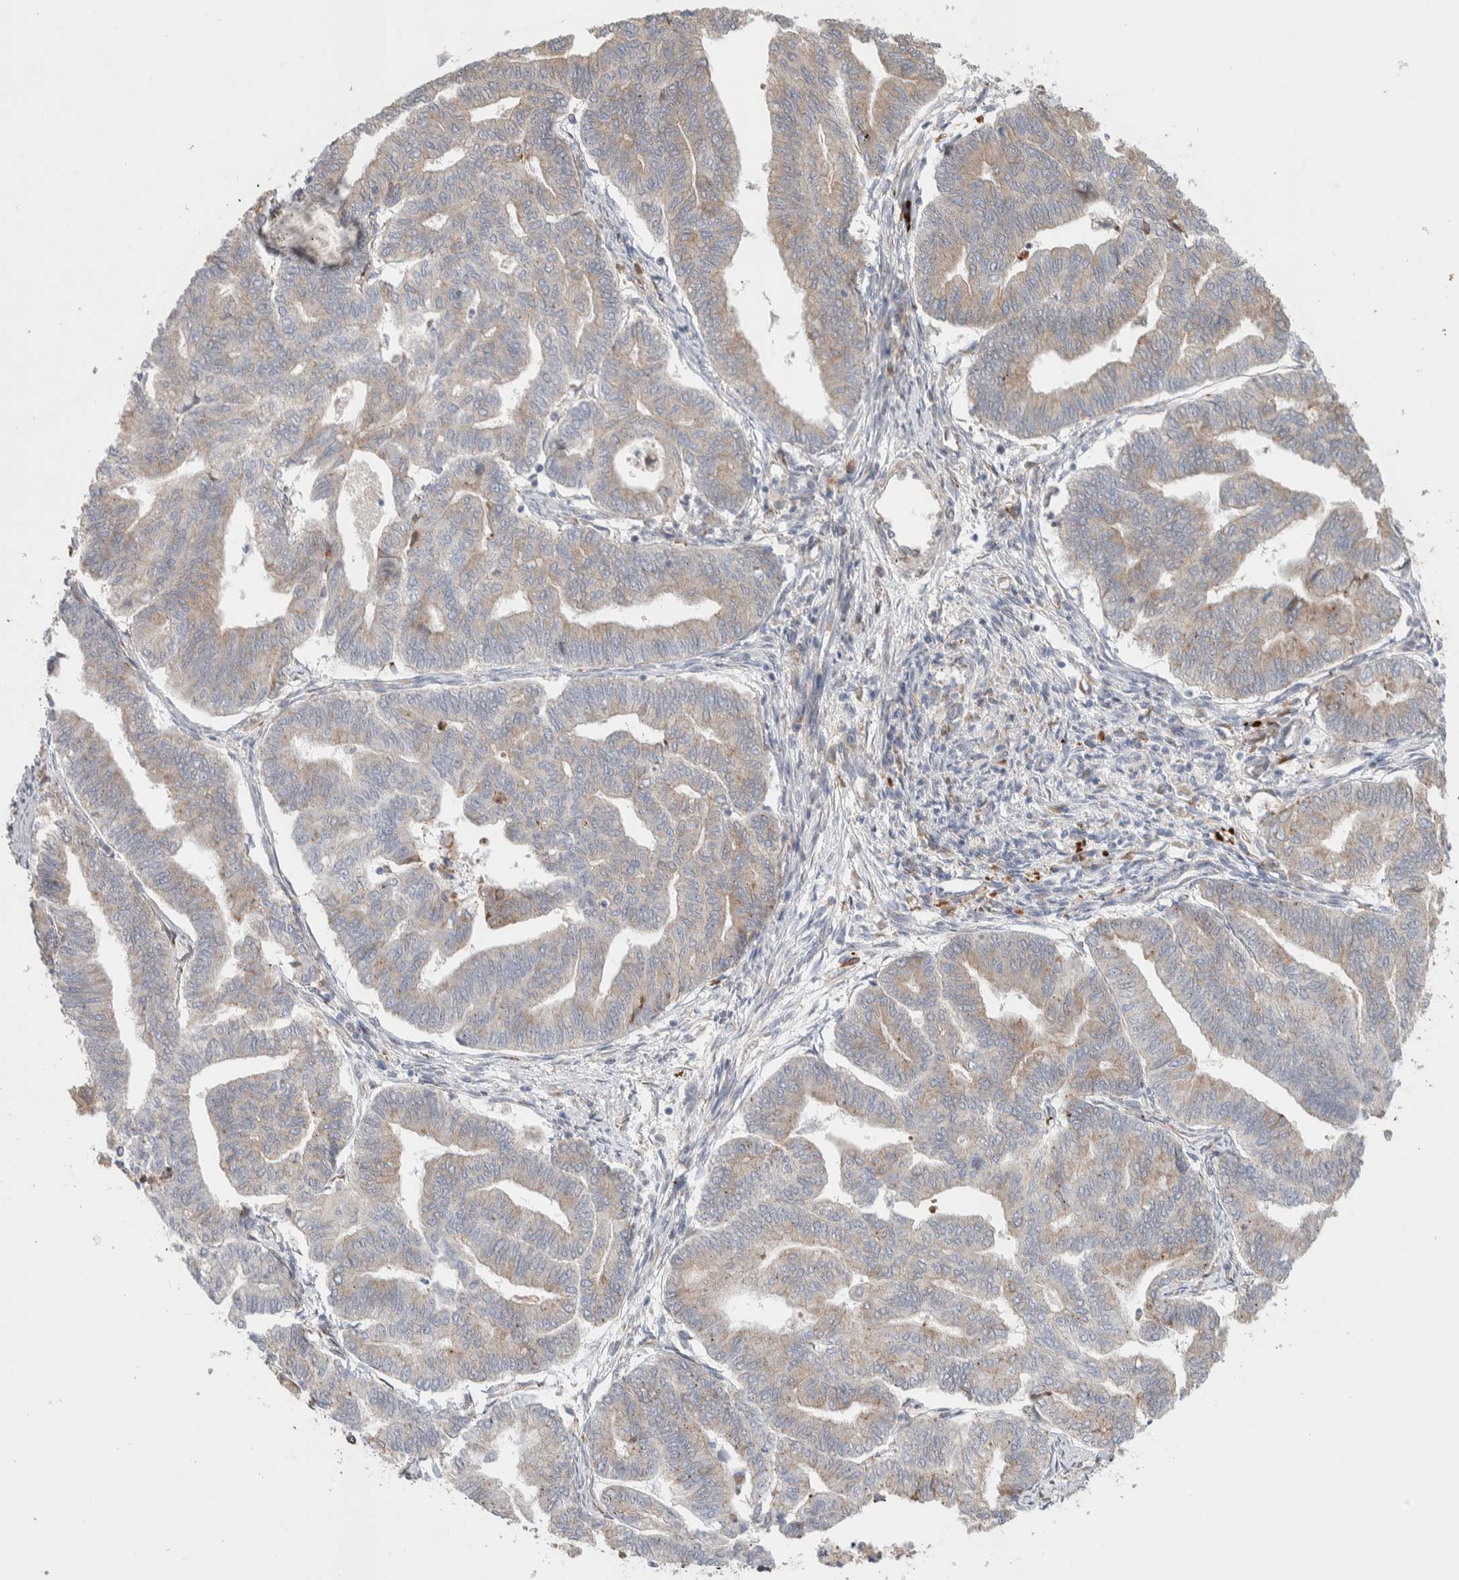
{"staining": {"intensity": "weak", "quantity": "<25%", "location": "cytoplasmic/membranous"}, "tissue": "endometrial cancer", "cell_type": "Tumor cells", "image_type": "cancer", "snomed": [{"axis": "morphology", "description": "Adenocarcinoma, NOS"}, {"axis": "topography", "description": "Endometrium"}], "caption": "Tumor cells show no significant staining in endometrial cancer.", "gene": "ADCY8", "patient": {"sex": "female", "age": 79}}